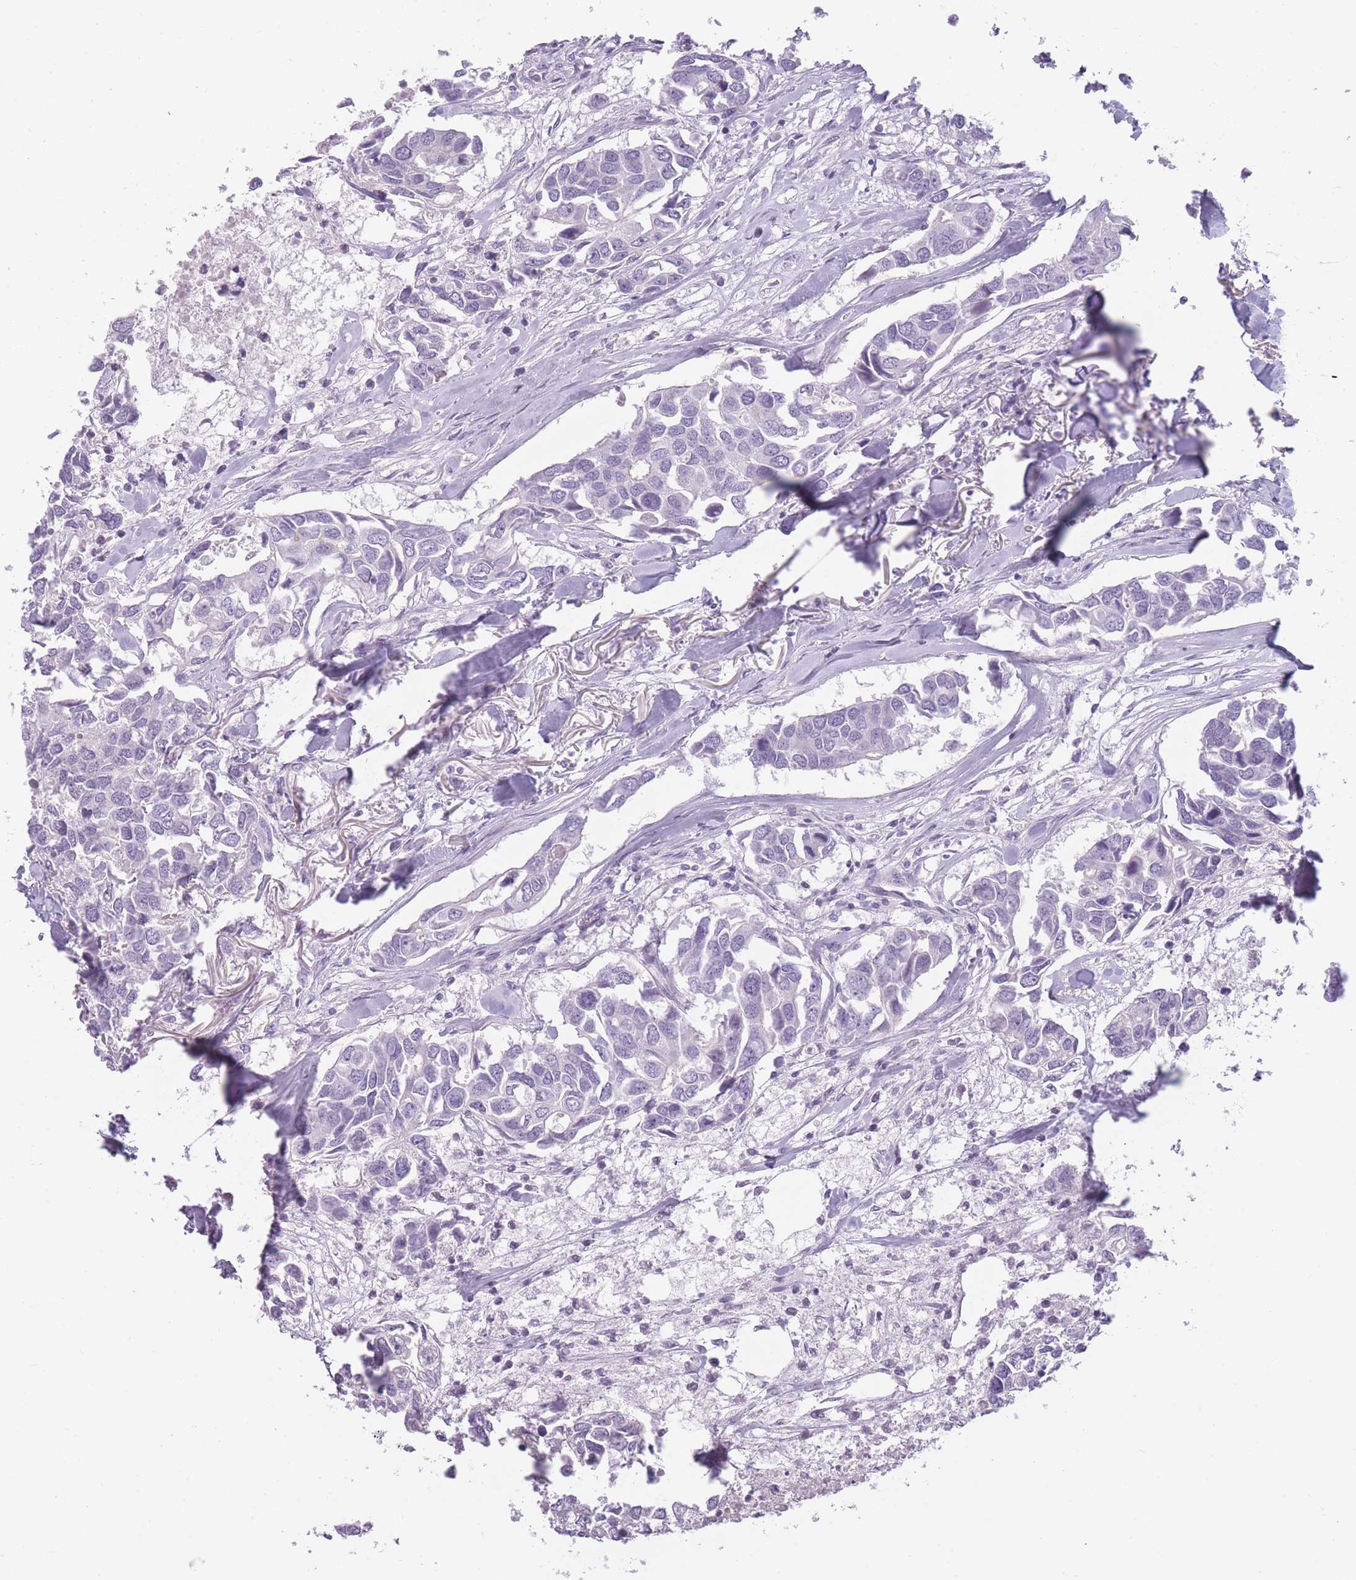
{"staining": {"intensity": "negative", "quantity": "none", "location": "none"}, "tissue": "breast cancer", "cell_type": "Tumor cells", "image_type": "cancer", "snomed": [{"axis": "morphology", "description": "Duct carcinoma"}, {"axis": "topography", "description": "Breast"}], "caption": "Immunohistochemistry of human breast cancer (infiltrating ductal carcinoma) reveals no positivity in tumor cells.", "gene": "GGT1", "patient": {"sex": "female", "age": 83}}